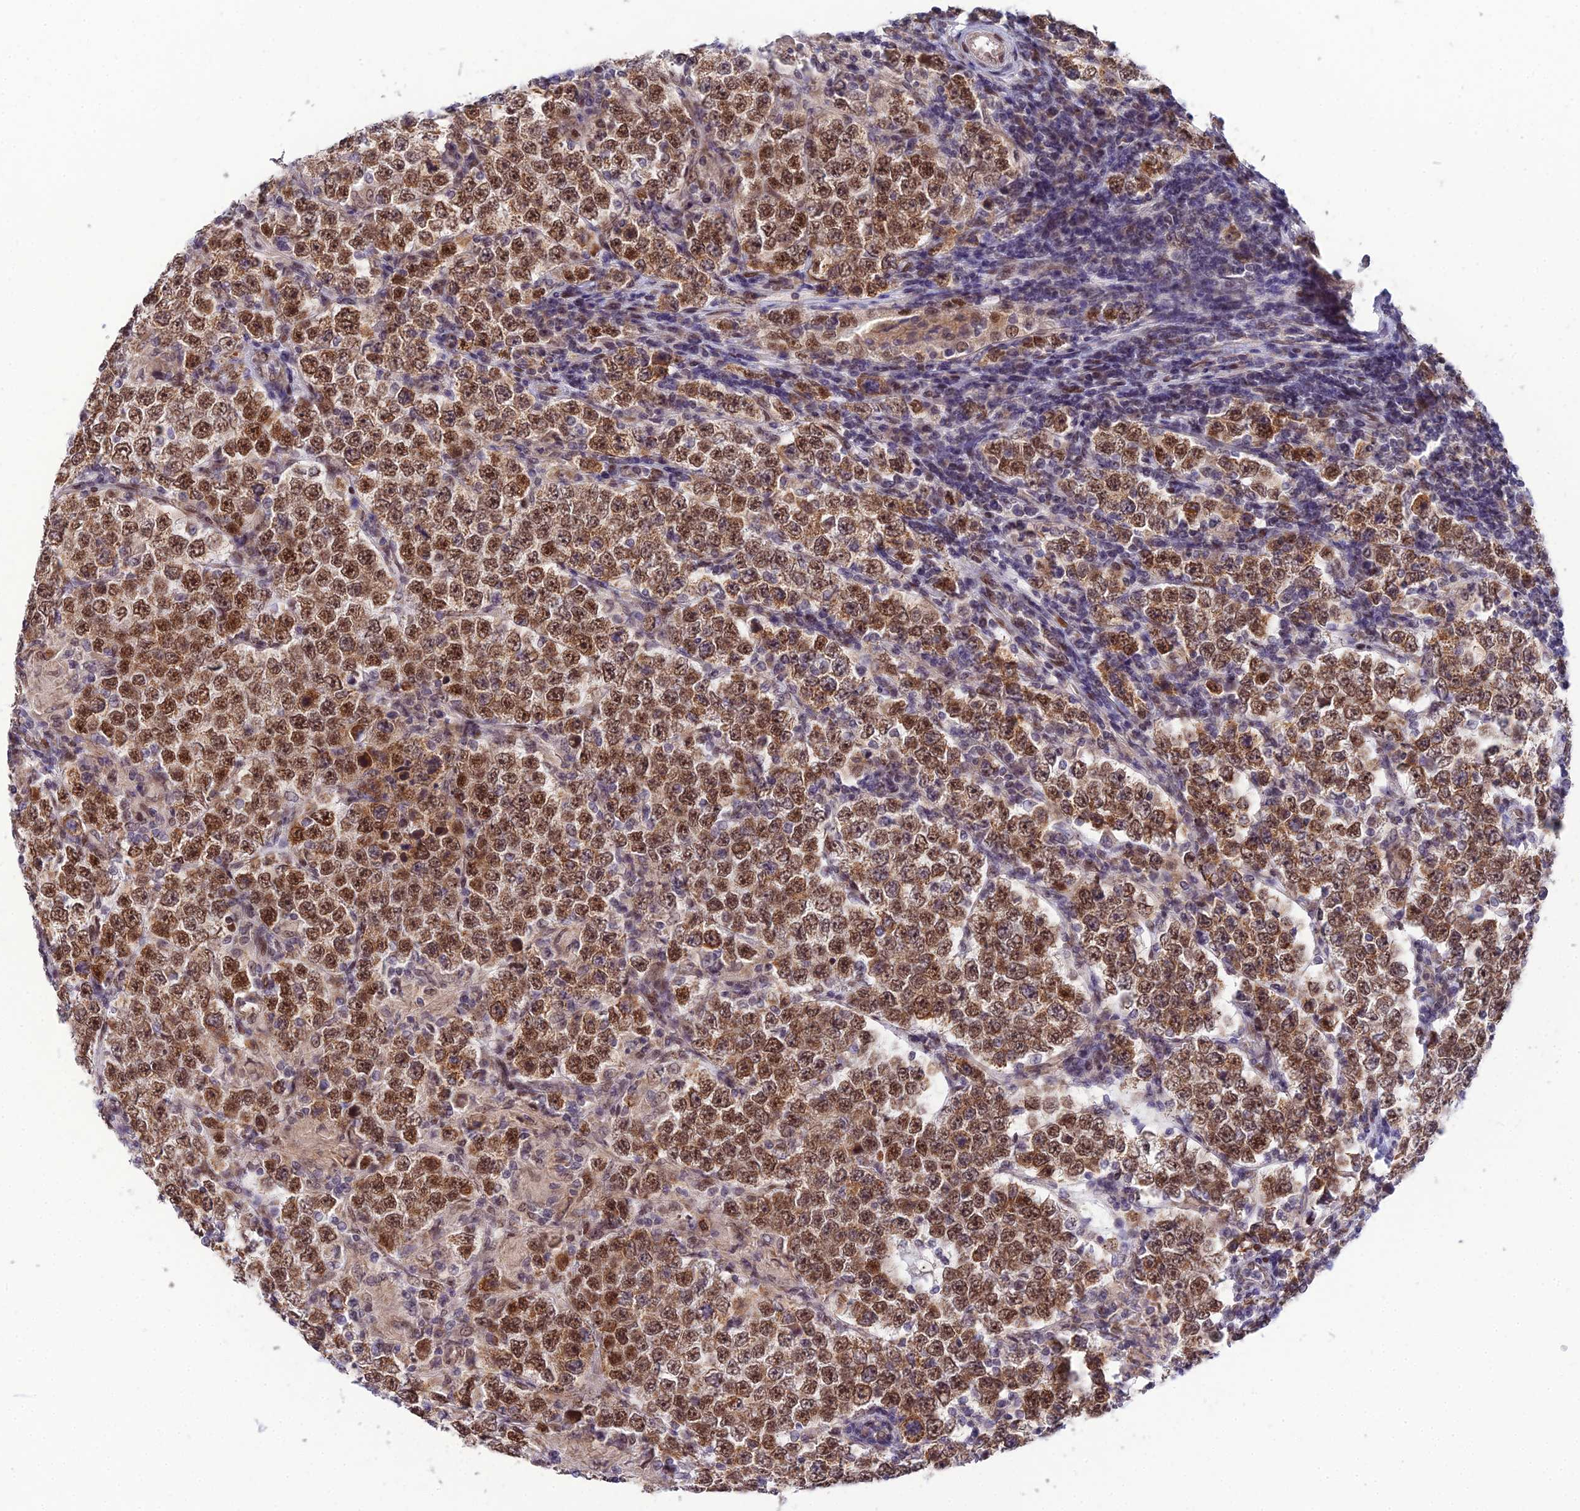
{"staining": {"intensity": "moderate", "quantity": ">75%", "location": "nuclear"}, "tissue": "testis cancer", "cell_type": "Tumor cells", "image_type": "cancer", "snomed": [{"axis": "morphology", "description": "Normal tissue, NOS"}, {"axis": "morphology", "description": "Urothelial carcinoma, High grade"}, {"axis": "morphology", "description": "Seminoma, NOS"}, {"axis": "morphology", "description": "Carcinoma, Embryonal, NOS"}, {"axis": "topography", "description": "Urinary bladder"}, {"axis": "topography", "description": "Testis"}], "caption": "About >75% of tumor cells in seminoma (testis) display moderate nuclear protein staining as visualized by brown immunohistochemical staining.", "gene": "C2orf49", "patient": {"sex": "male", "age": 41}}